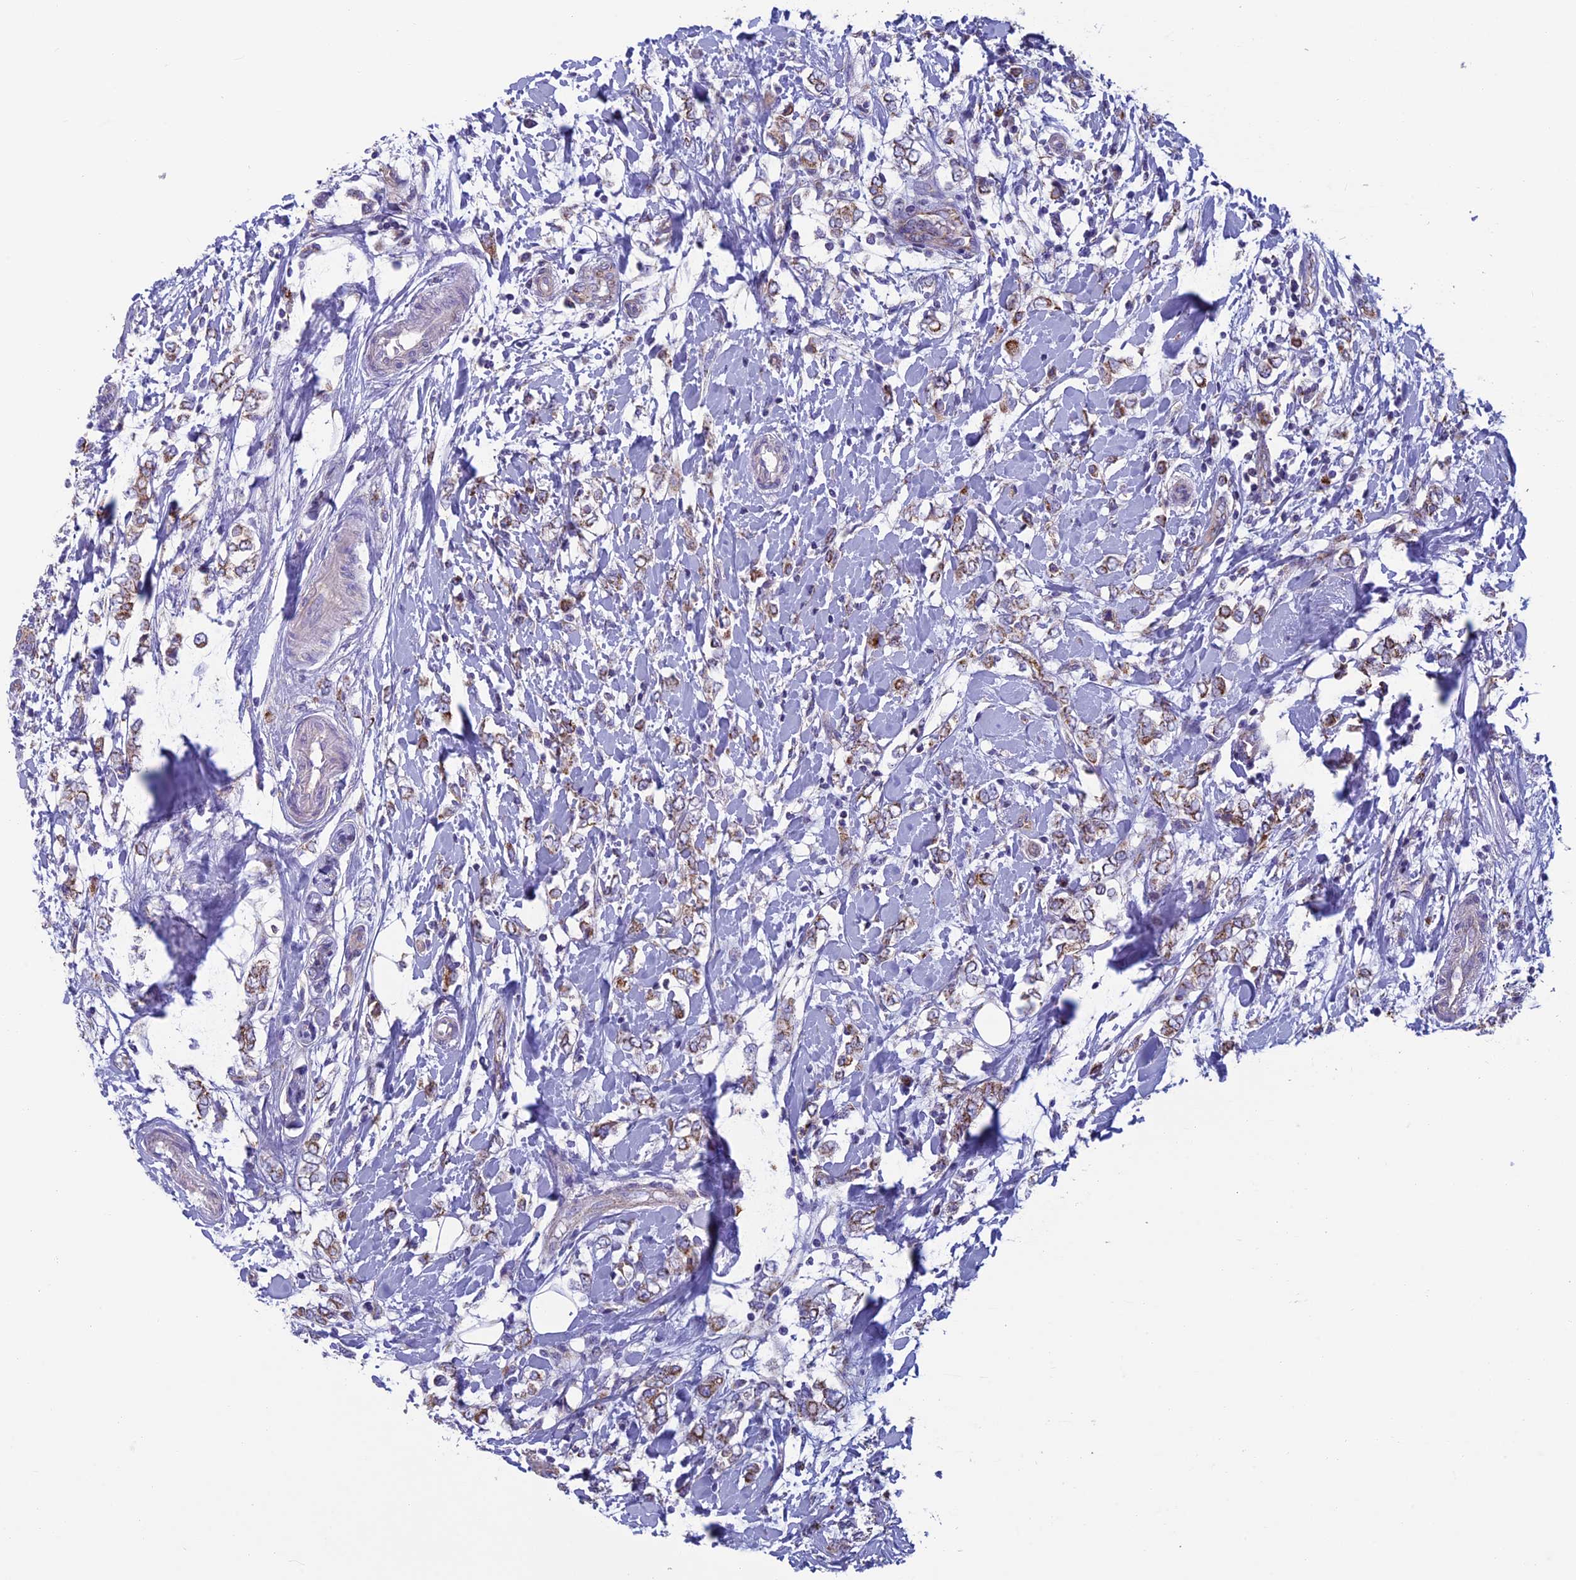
{"staining": {"intensity": "moderate", "quantity": "25%-75%", "location": "cytoplasmic/membranous"}, "tissue": "breast cancer", "cell_type": "Tumor cells", "image_type": "cancer", "snomed": [{"axis": "morphology", "description": "Normal tissue, NOS"}, {"axis": "morphology", "description": "Lobular carcinoma"}, {"axis": "topography", "description": "Breast"}], "caption": "A brown stain shows moderate cytoplasmic/membranous expression of a protein in human breast cancer (lobular carcinoma) tumor cells.", "gene": "MFSD12", "patient": {"sex": "female", "age": 47}}